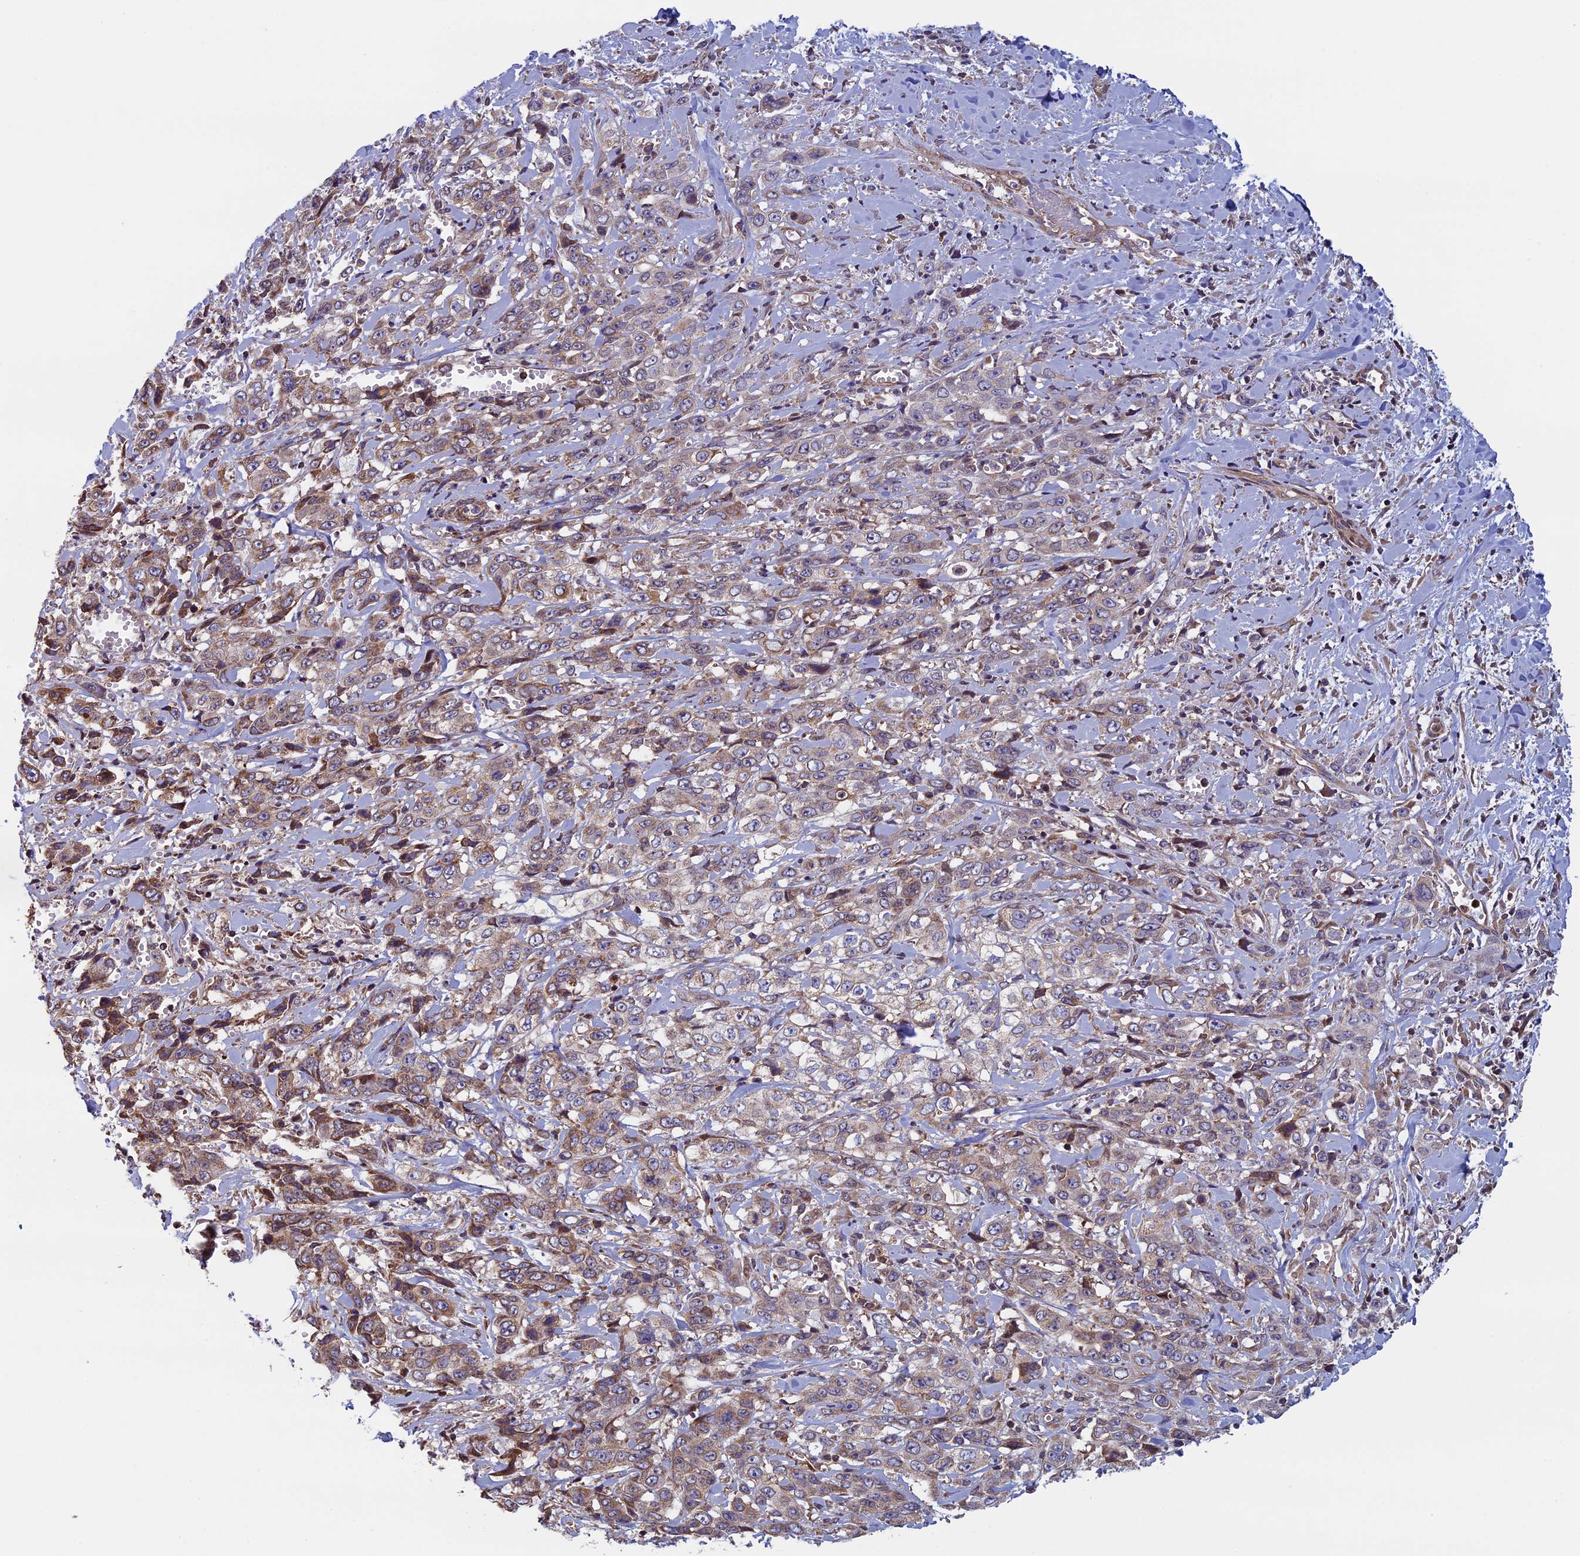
{"staining": {"intensity": "weak", "quantity": ">75%", "location": "cytoplasmic/membranous"}, "tissue": "stomach cancer", "cell_type": "Tumor cells", "image_type": "cancer", "snomed": [{"axis": "morphology", "description": "Adenocarcinoma, NOS"}, {"axis": "topography", "description": "Stomach, upper"}], "caption": "This photomicrograph reveals immunohistochemistry staining of human stomach cancer, with low weak cytoplasmic/membranous positivity in approximately >75% of tumor cells.", "gene": "CCDC8", "patient": {"sex": "male", "age": 62}}